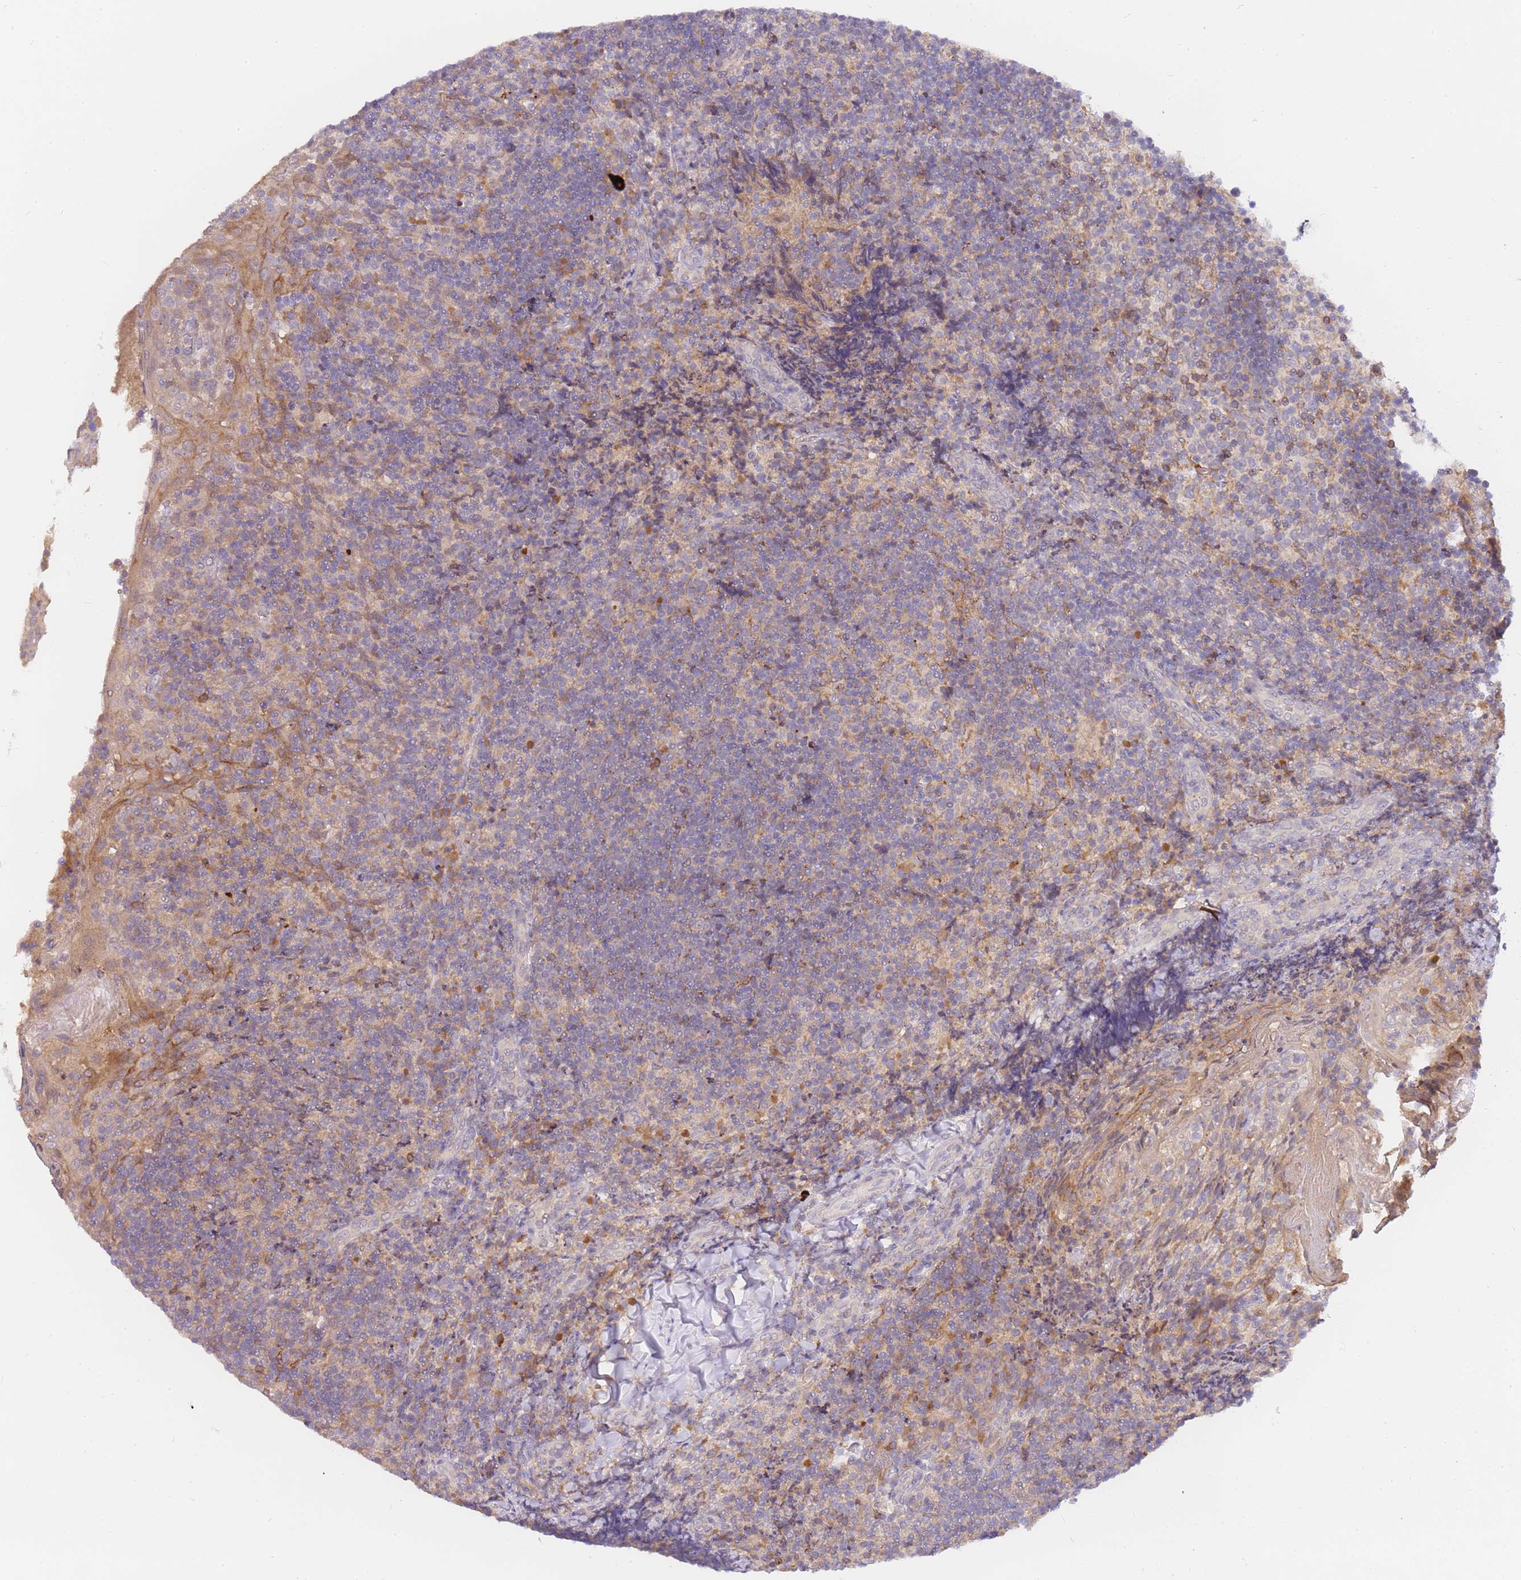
{"staining": {"intensity": "weak", "quantity": "<25%", "location": "cytoplasmic/membranous"}, "tissue": "tonsil", "cell_type": "Germinal center cells", "image_type": "normal", "snomed": [{"axis": "morphology", "description": "Normal tissue, NOS"}, {"axis": "topography", "description": "Tonsil"}], "caption": "DAB immunohistochemical staining of normal human tonsil reveals no significant expression in germinal center cells.", "gene": "ZNF577", "patient": {"sex": "female", "age": 10}}